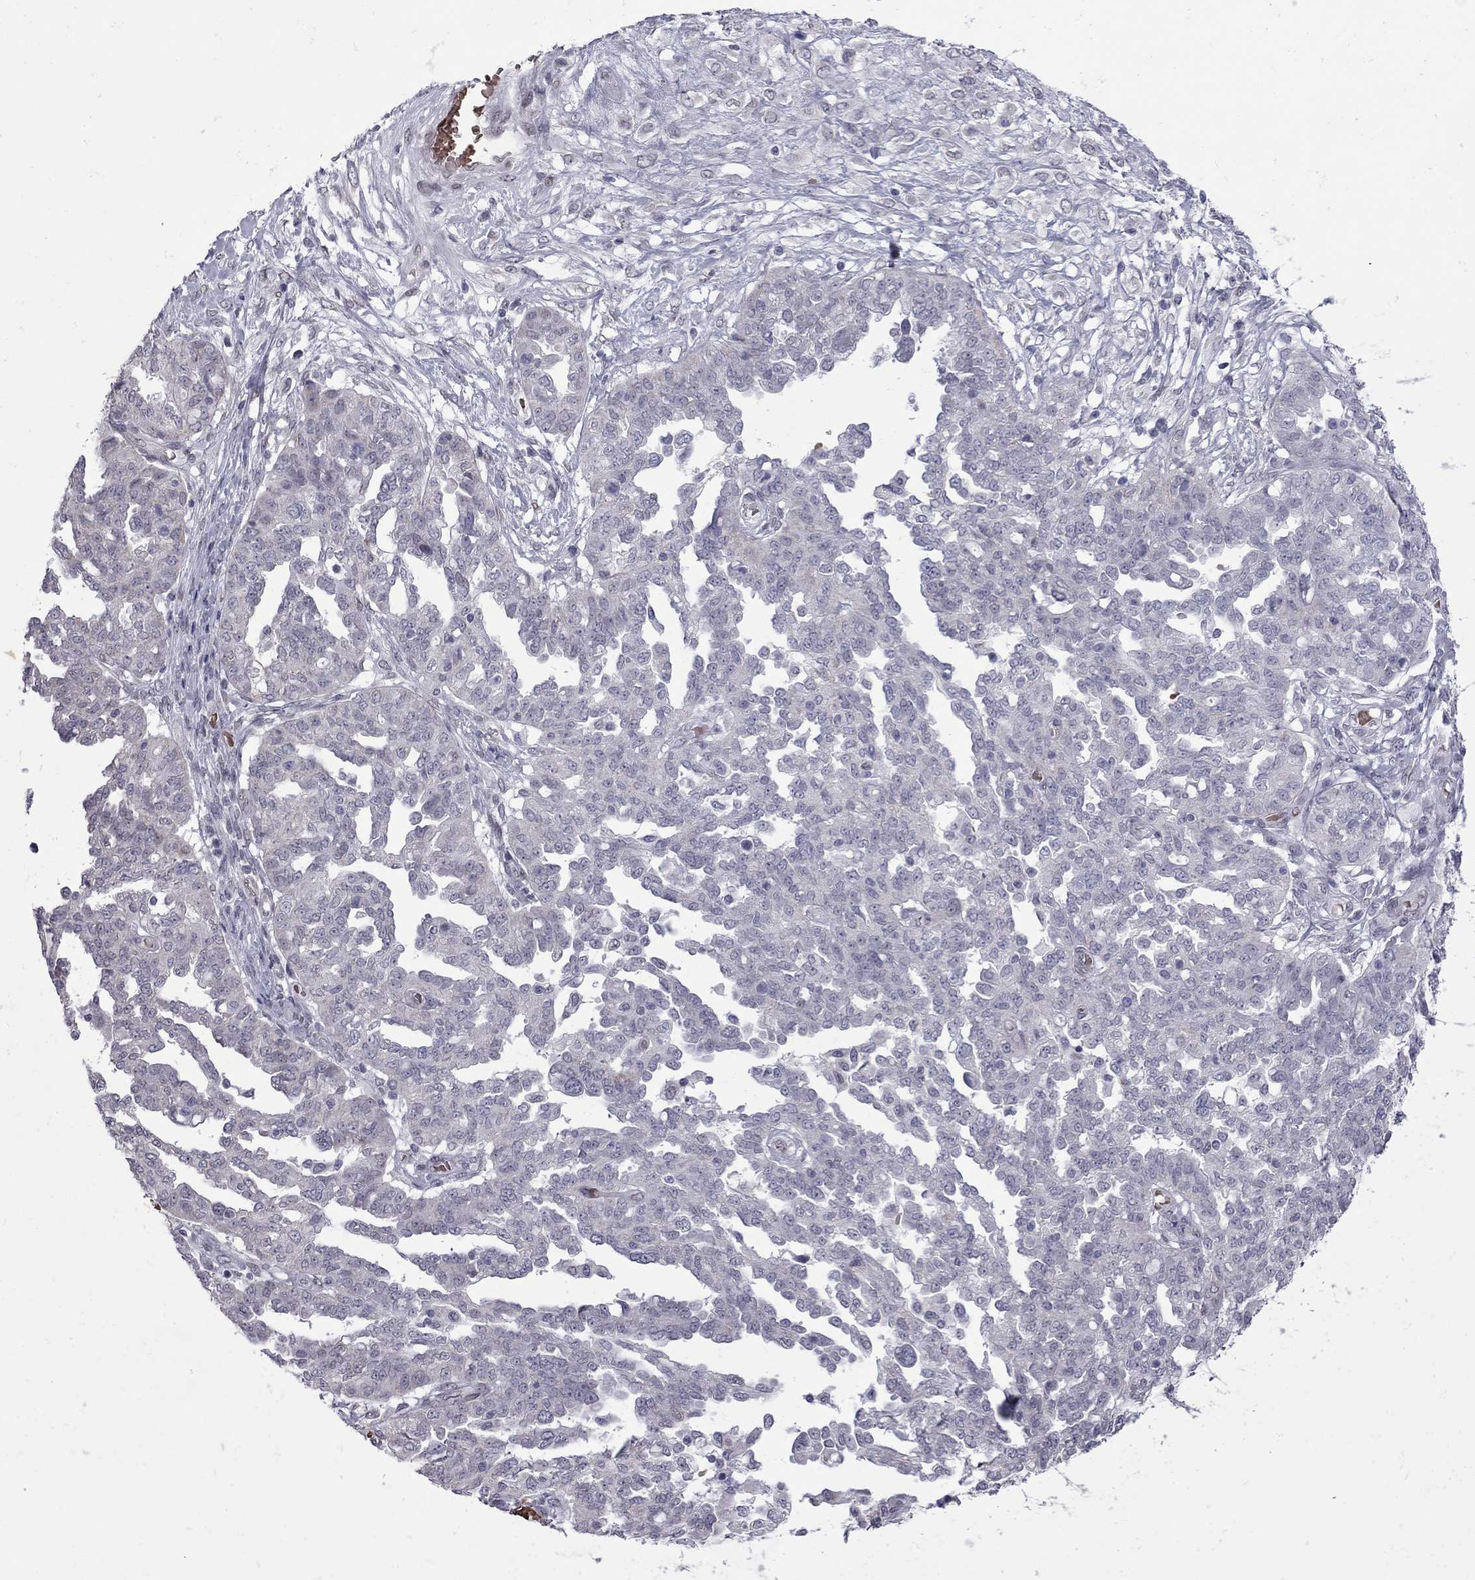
{"staining": {"intensity": "negative", "quantity": "none", "location": "none"}, "tissue": "ovarian cancer", "cell_type": "Tumor cells", "image_type": "cancer", "snomed": [{"axis": "morphology", "description": "Cystadenocarcinoma, serous, NOS"}, {"axis": "topography", "description": "Ovary"}], "caption": "There is no significant expression in tumor cells of ovarian cancer.", "gene": "CLTCL1", "patient": {"sex": "female", "age": 67}}